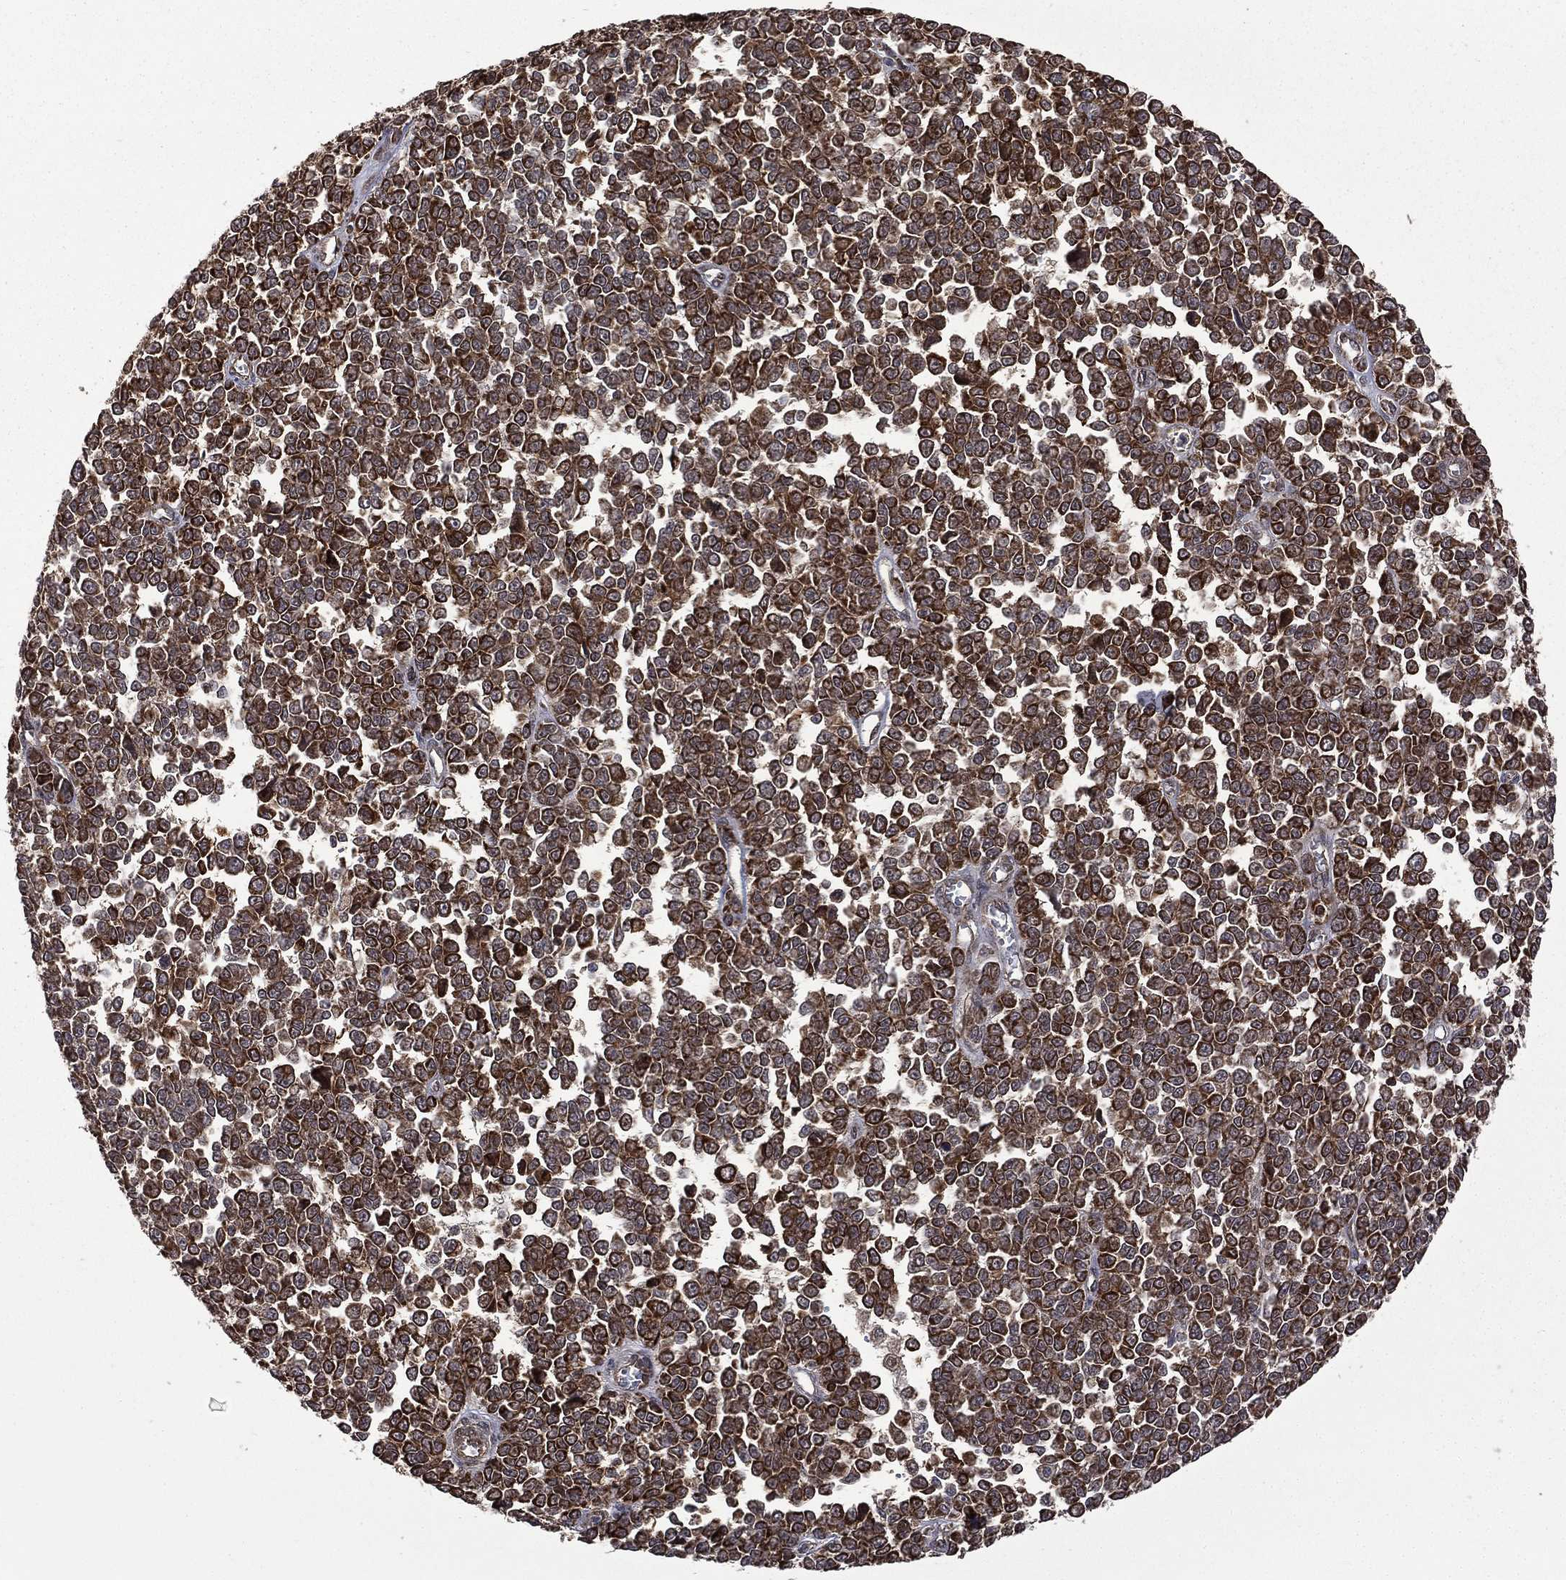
{"staining": {"intensity": "strong", "quantity": ">75%", "location": "cytoplasmic/membranous"}, "tissue": "melanoma", "cell_type": "Tumor cells", "image_type": "cancer", "snomed": [{"axis": "morphology", "description": "Malignant melanoma, NOS"}, {"axis": "topography", "description": "Skin"}], "caption": "Strong cytoplasmic/membranous staining for a protein is present in about >75% of tumor cells of melanoma using immunohistochemistry (IHC).", "gene": "GIMAP6", "patient": {"sex": "female", "age": 95}}